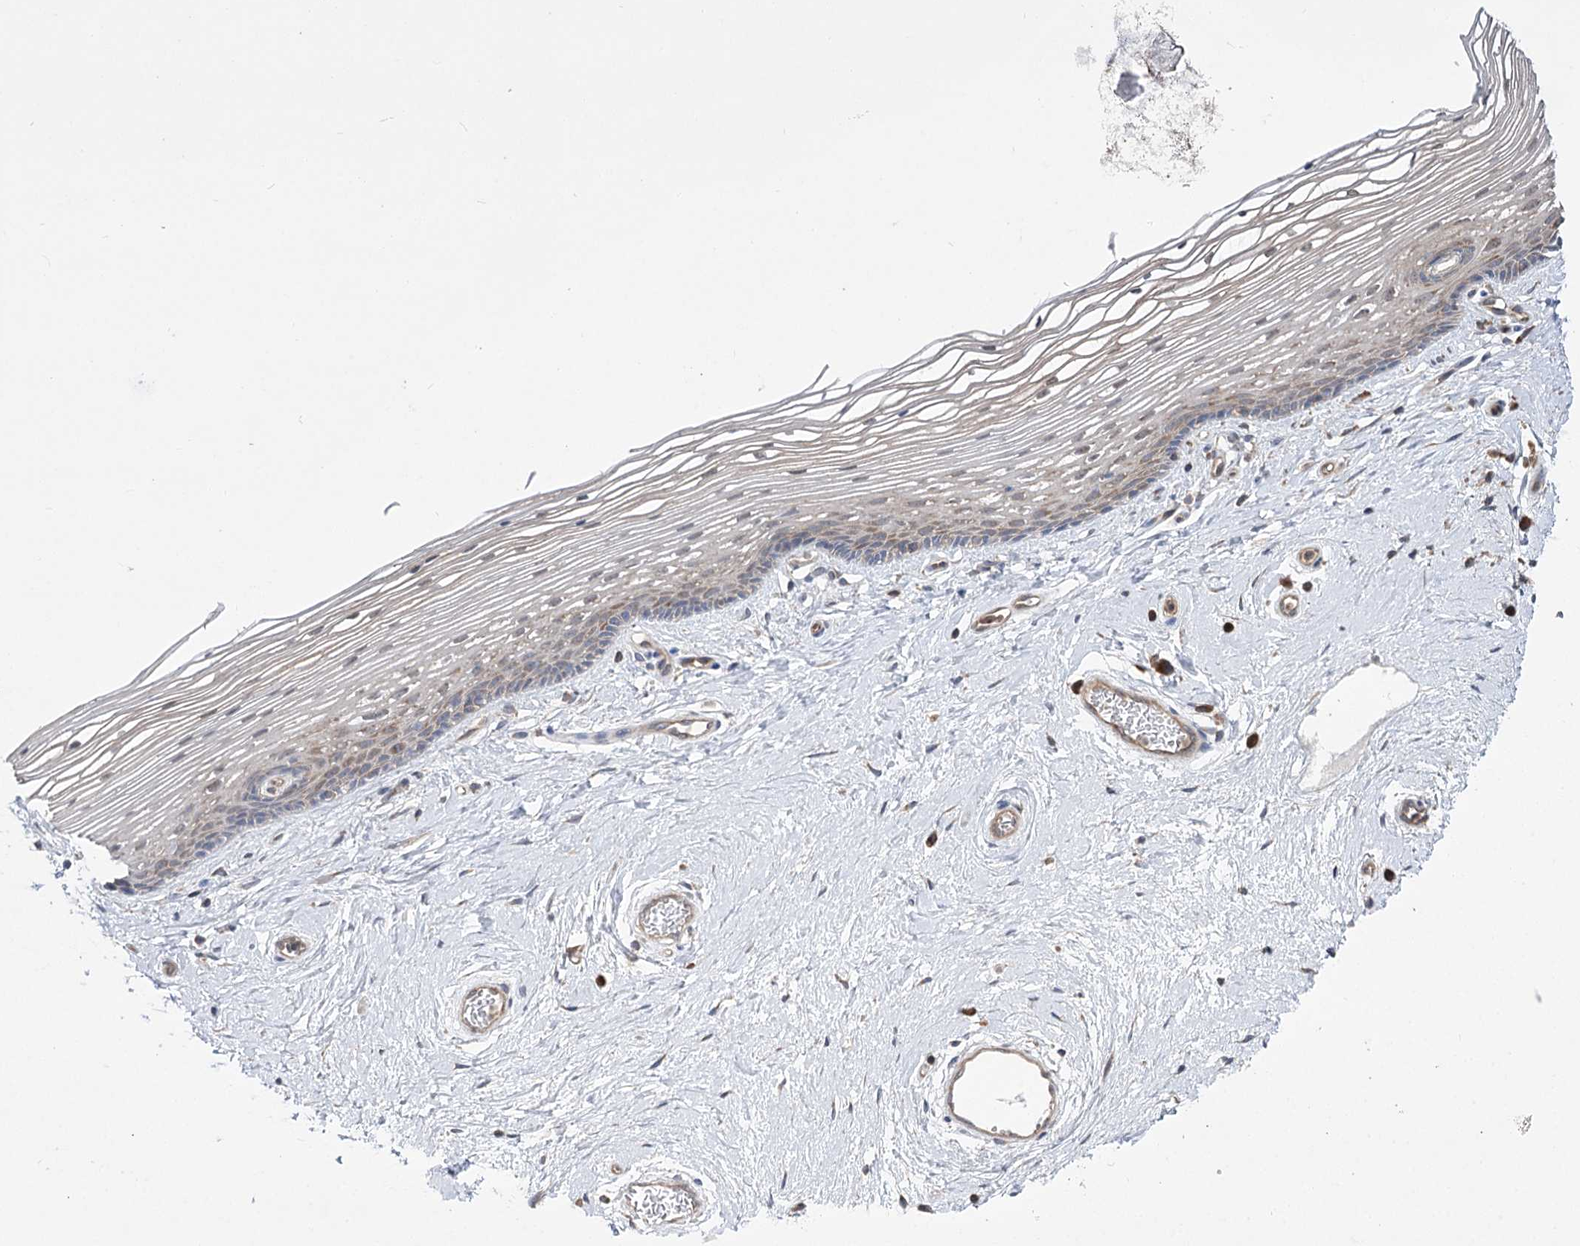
{"staining": {"intensity": "moderate", "quantity": "<25%", "location": "cytoplasmic/membranous"}, "tissue": "vagina", "cell_type": "Squamous epithelial cells", "image_type": "normal", "snomed": [{"axis": "morphology", "description": "Normal tissue, NOS"}, {"axis": "topography", "description": "Vagina"}], "caption": "Squamous epithelial cells exhibit low levels of moderate cytoplasmic/membranous expression in approximately <25% of cells in unremarkable human vagina. (brown staining indicates protein expression, while blue staining denotes nuclei).", "gene": "VPS37B", "patient": {"sex": "female", "age": 46}}